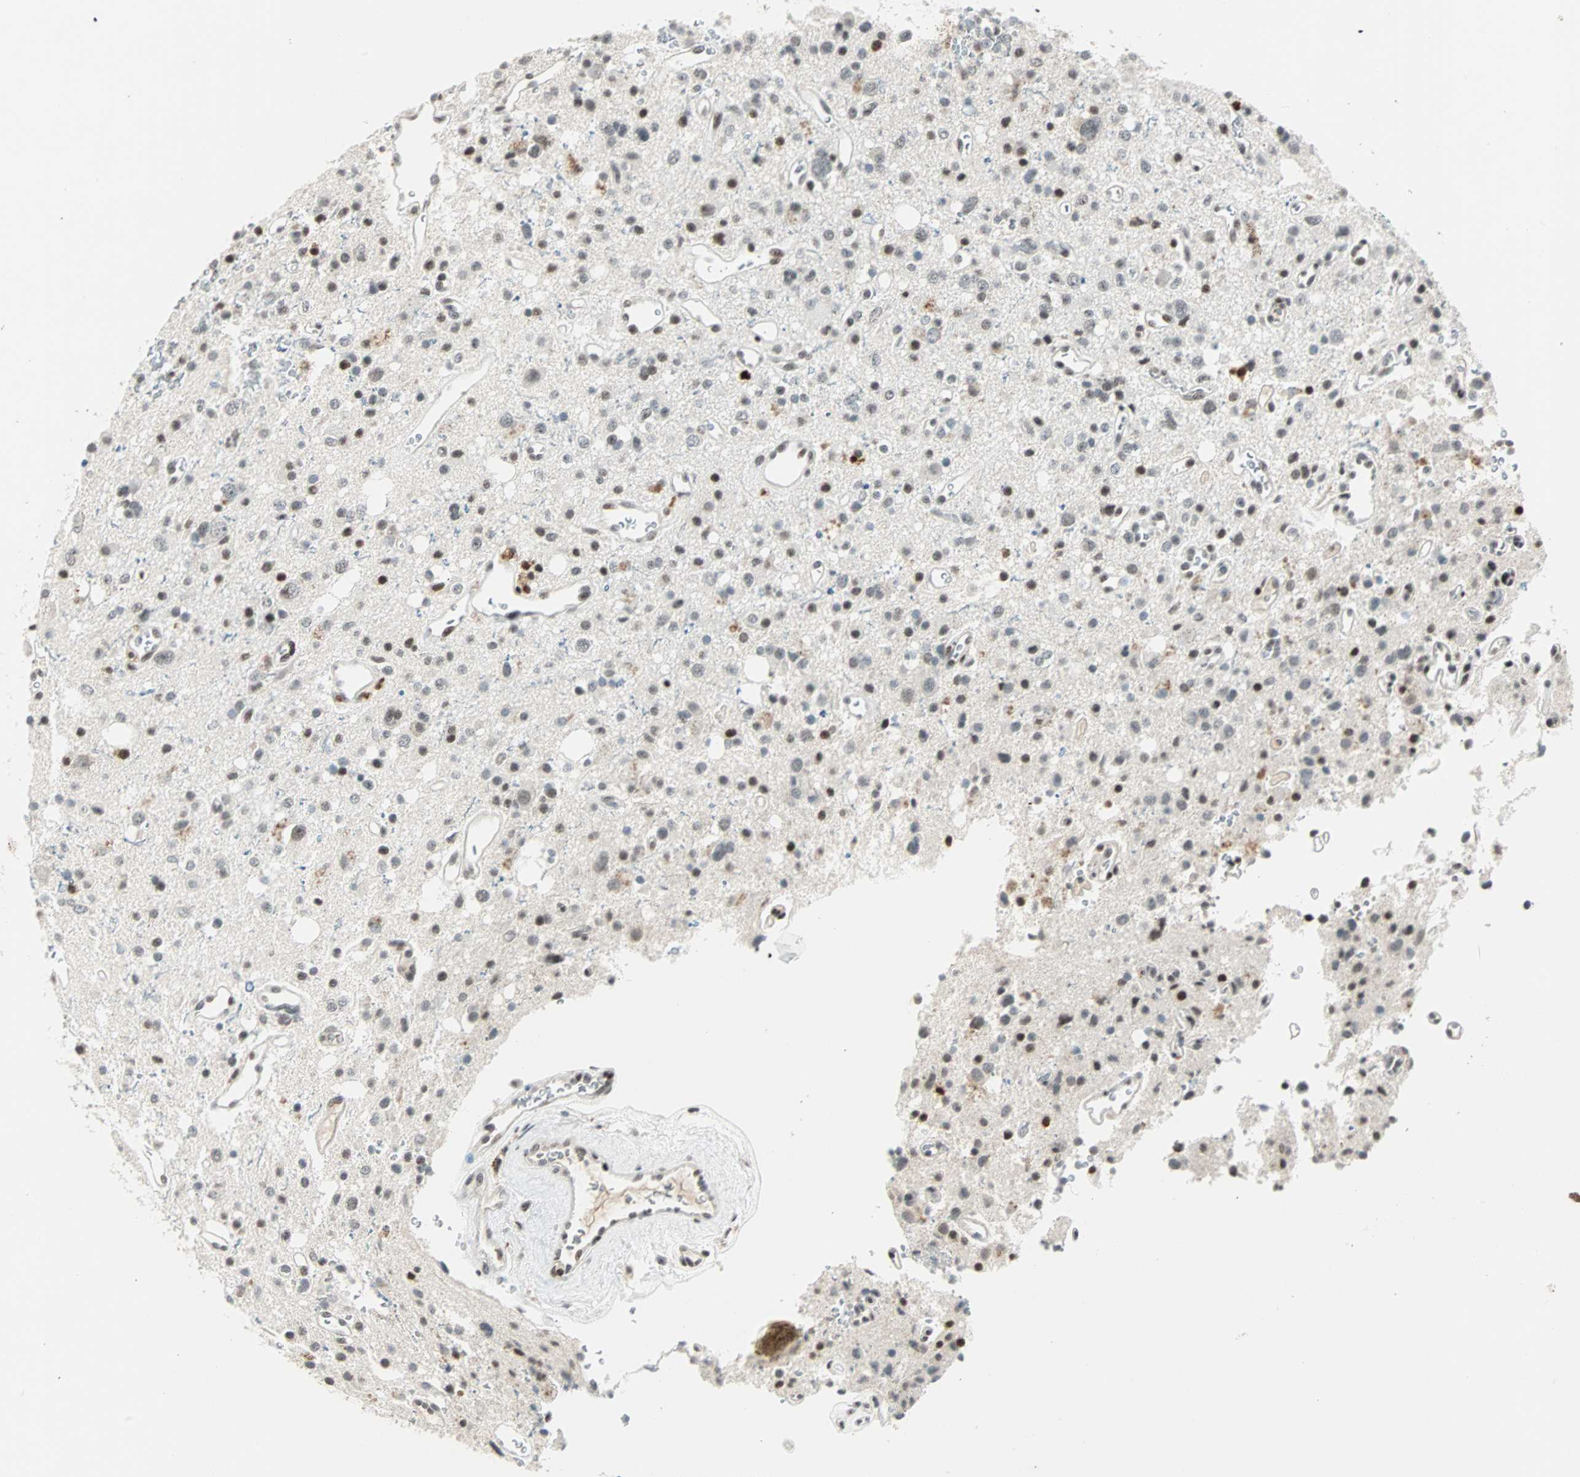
{"staining": {"intensity": "weak", "quantity": "25%-75%", "location": "nuclear"}, "tissue": "glioma", "cell_type": "Tumor cells", "image_type": "cancer", "snomed": [{"axis": "morphology", "description": "Glioma, malignant, High grade"}, {"axis": "topography", "description": "Brain"}], "caption": "Brown immunohistochemical staining in glioma demonstrates weak nuclear expression in about 25%-75% of tumor cells. (DAB = brown stain, brightfield microscopy at high magnification).", "gene": "SIN3A", "patient": {"sex": "male", "age": 47}}